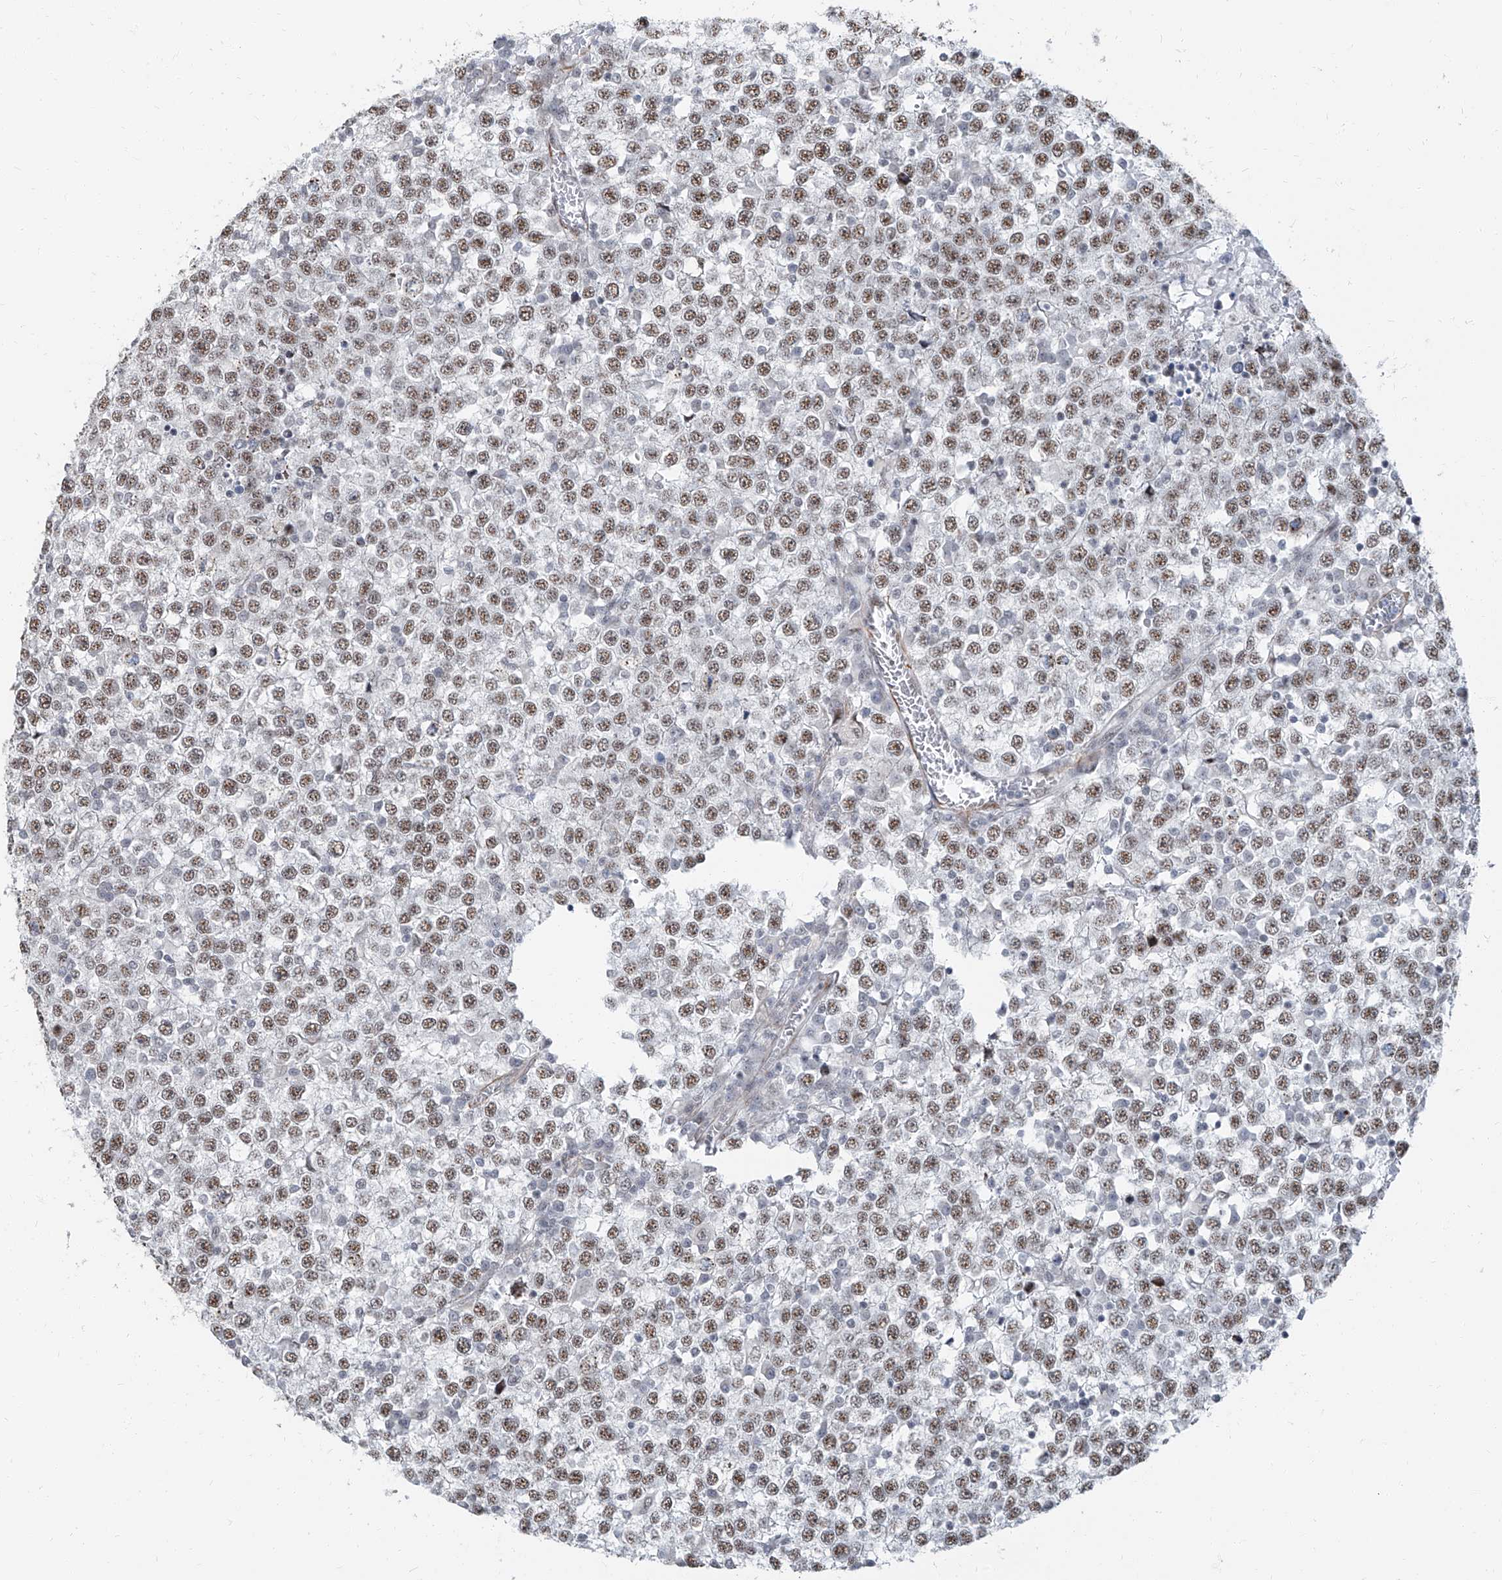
{"staining": {"intensity": "moderate", "quantity": ">75%", "location": "nuclear"}, "tissue": "testis cancer", "cell_type": "Tumor cells", "image_type": "cancer", "snomed": [{"axis": "morphology", "description": "Seminoma, NOS"}, {"axis": "topography", "description": "Testis"}], "caption": "An IHC photomicrograph of tumor tissue is shown. Protein staining in brown highlights moderate nuclear positivity in testis cancer (seminoma) within tumor cells.", "gene": "TXLNB", "patient": {"sex": "male", "age": 65}}